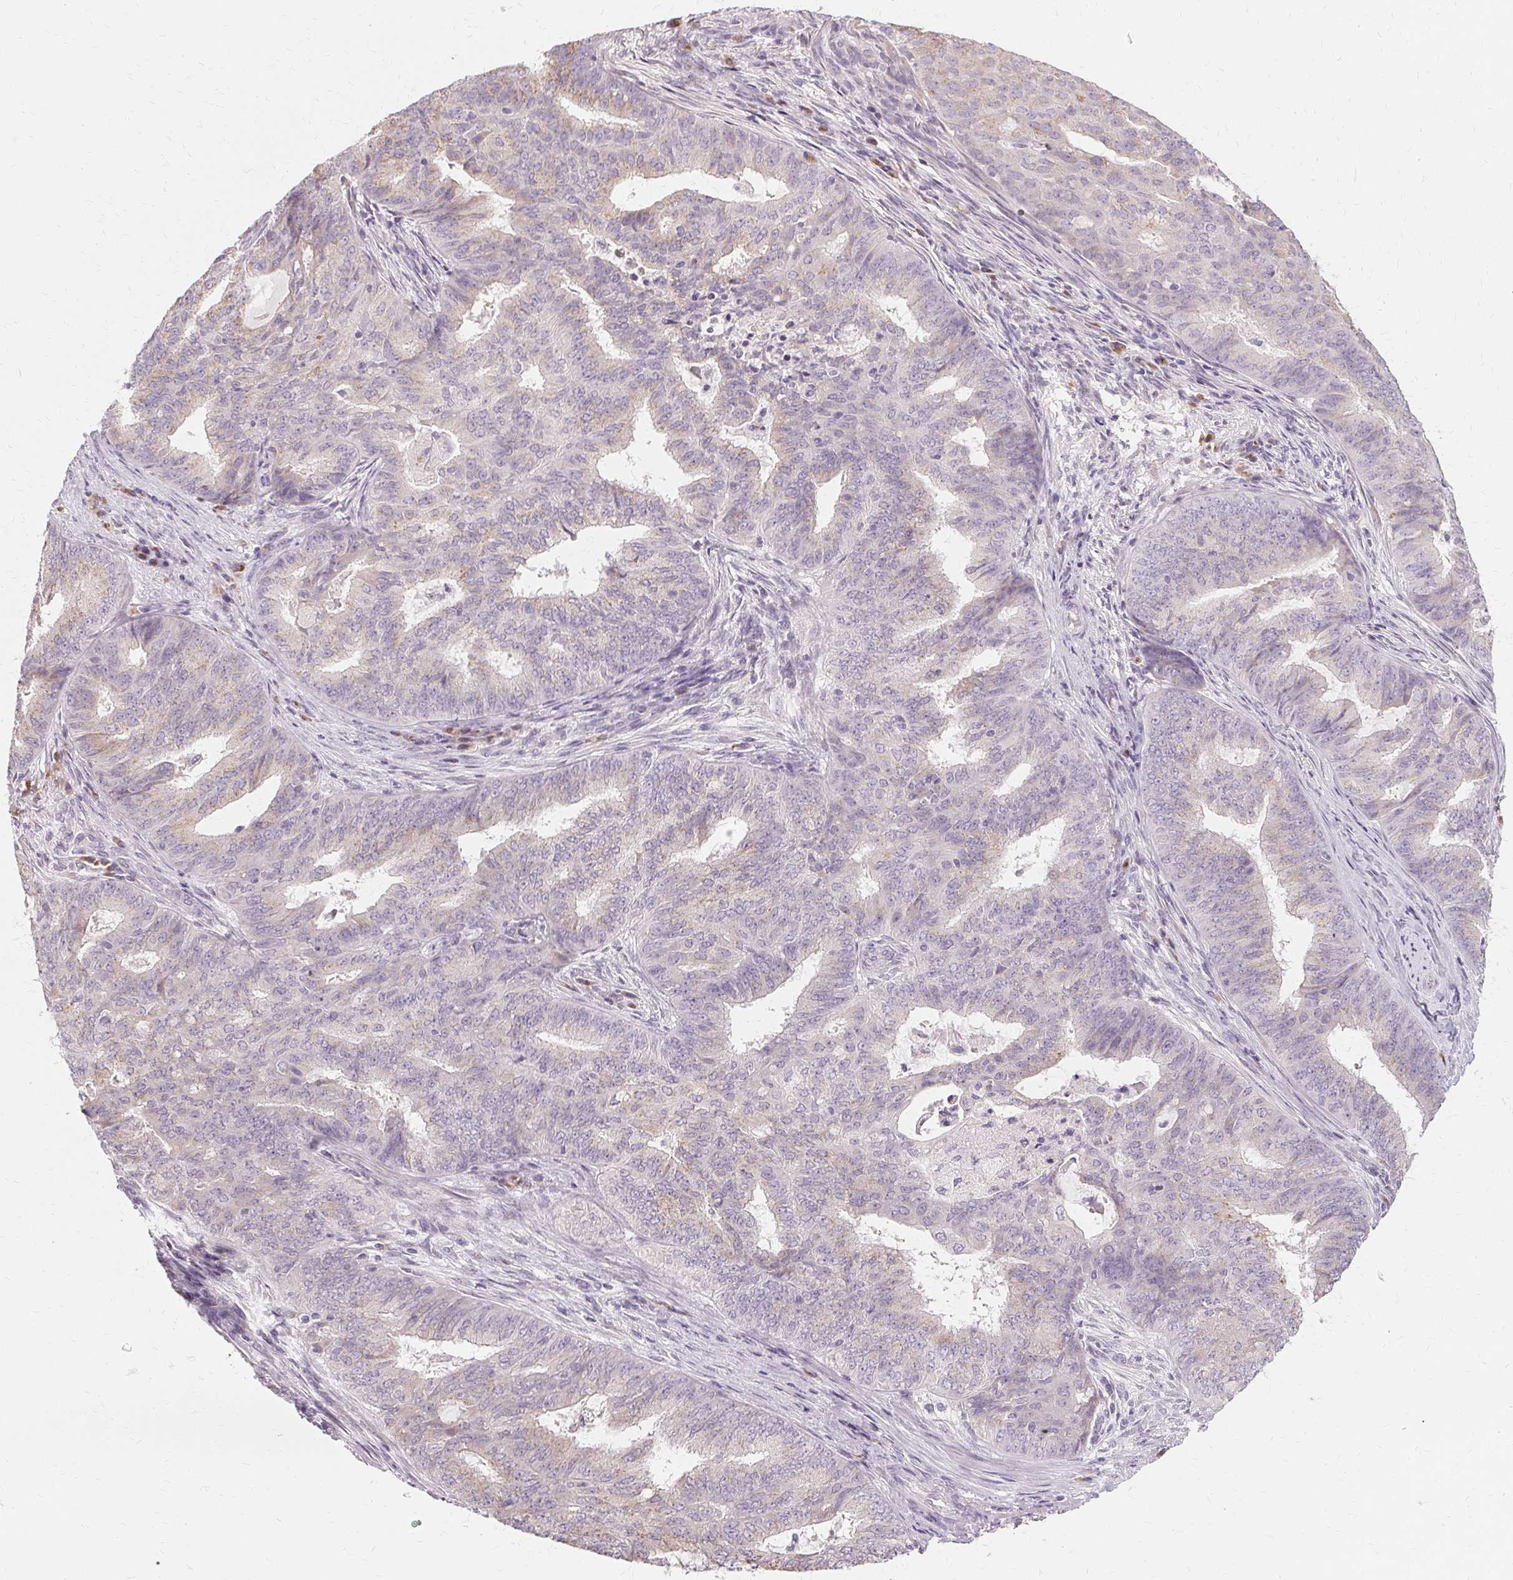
{"staining": {"intensity": "negative", "quantity": "none", "location": "none"}, "tissue": "endometrial cancer", "cell_type": "Tumor cells", "image_type": "cancer", "snomed": [{"axis": "morphology", "description": "Adenocarcinoma, NOS"}, {"axis": "topography", "description": "Endometrium"}], "caption": "The micrograph demonstrates no staining of tumor cells in endometrial cancer (adenocarcinoma).", "gene": "FCRL3", "patient": {"sex": "female", "age": 62}}